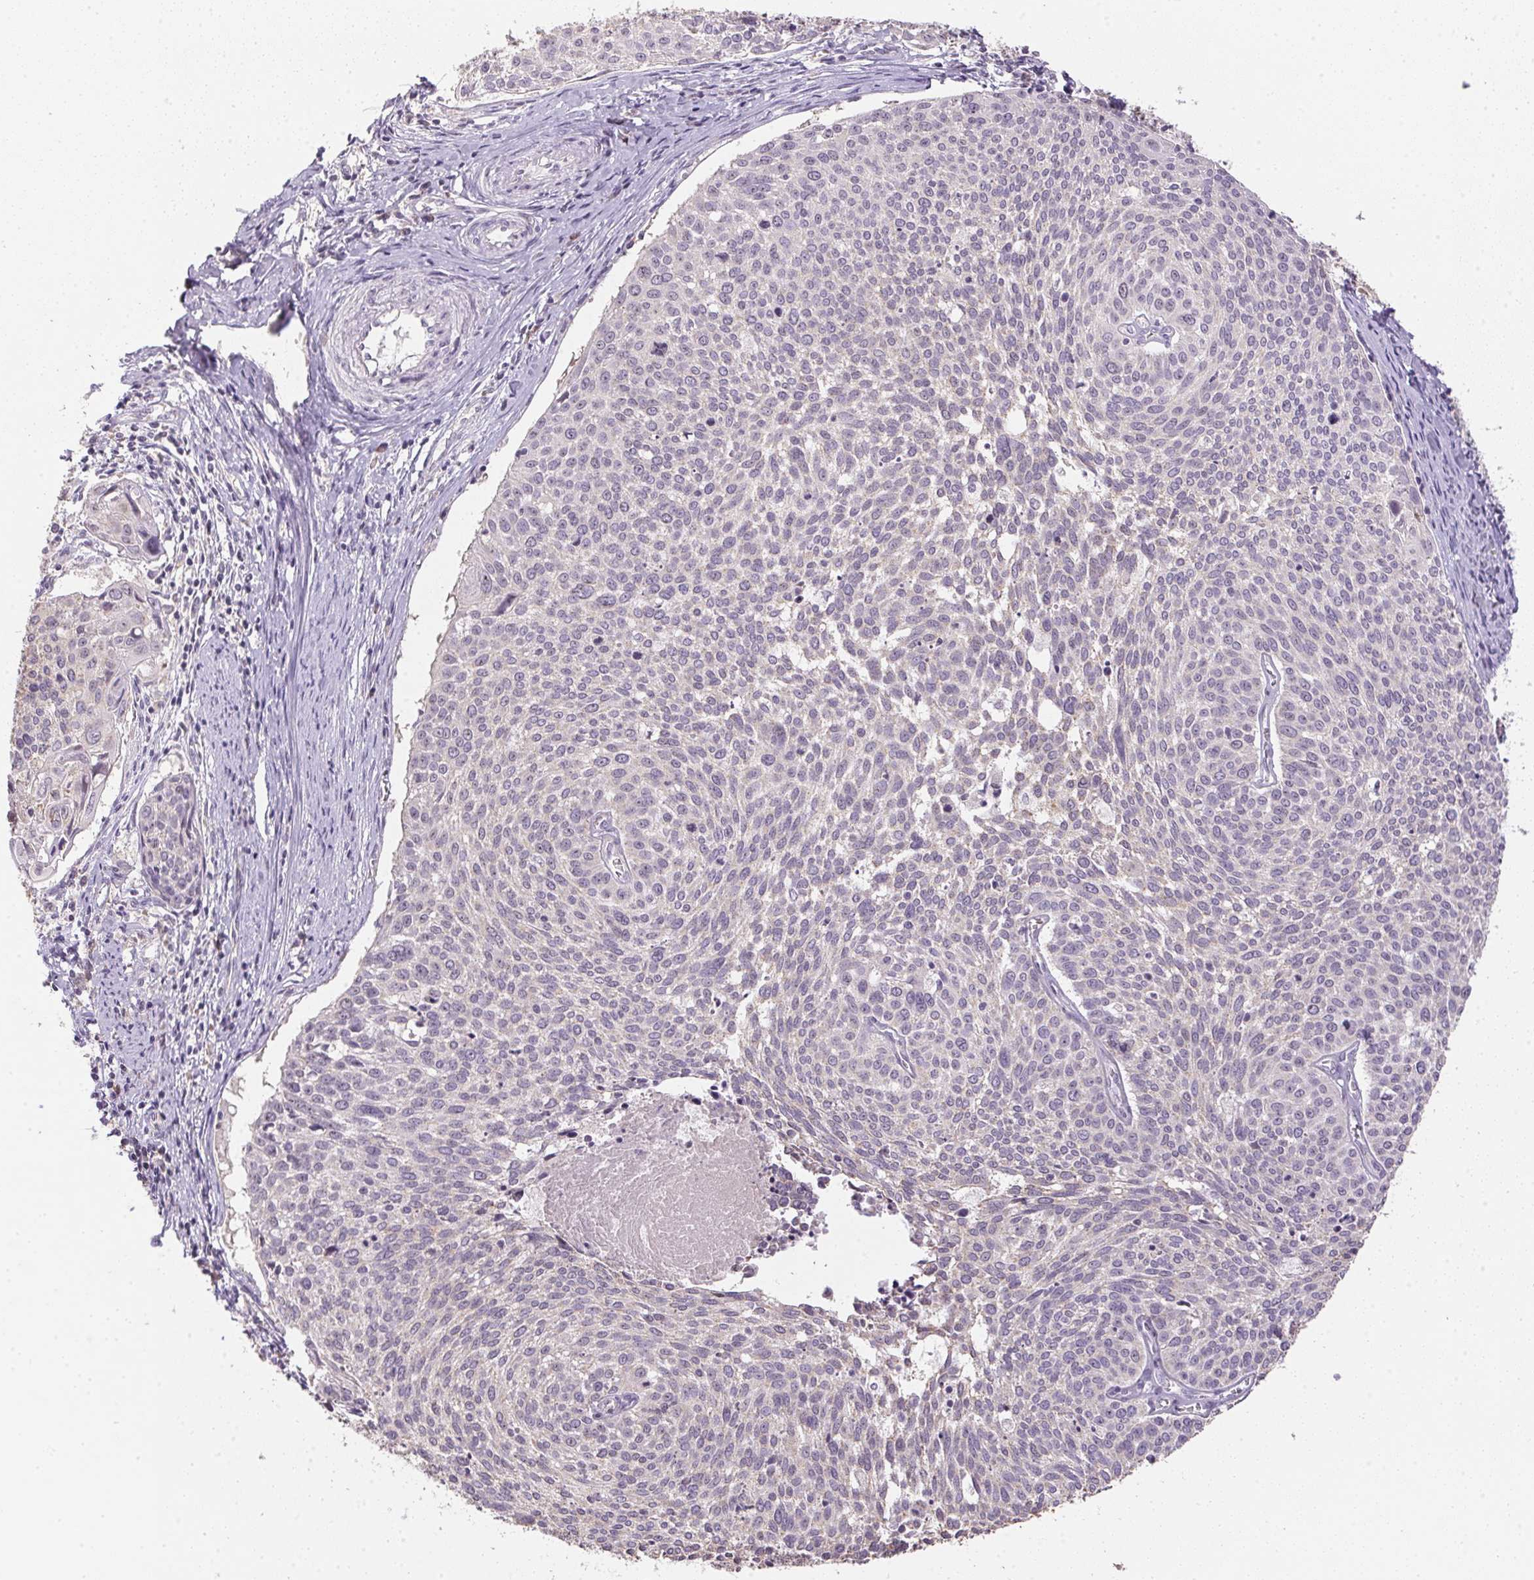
{"staining": {"intensity": "negative", "quantity": "none", "location": "none"}, "tissue": "cervical cancer", "cell_type": "Tumor cells", "image_type": "cancer", "snomed": [{"axis": "morphology", "description": "Squamous cell carcinoma, NOS"}, {"axis": "topography", "description": "Cervix"}], "caption": "Immunohistochemical staining of human cervical cancer (squamous cell carcinoma) displays no significant expression in tumor cells. (DAB (3,3'-diaminobenzidine) immunohistochemistry (IHC) with hematoxylin counter stain).", "gene": "SPACA9", "patient": {"sex": "female", "age": 39}}